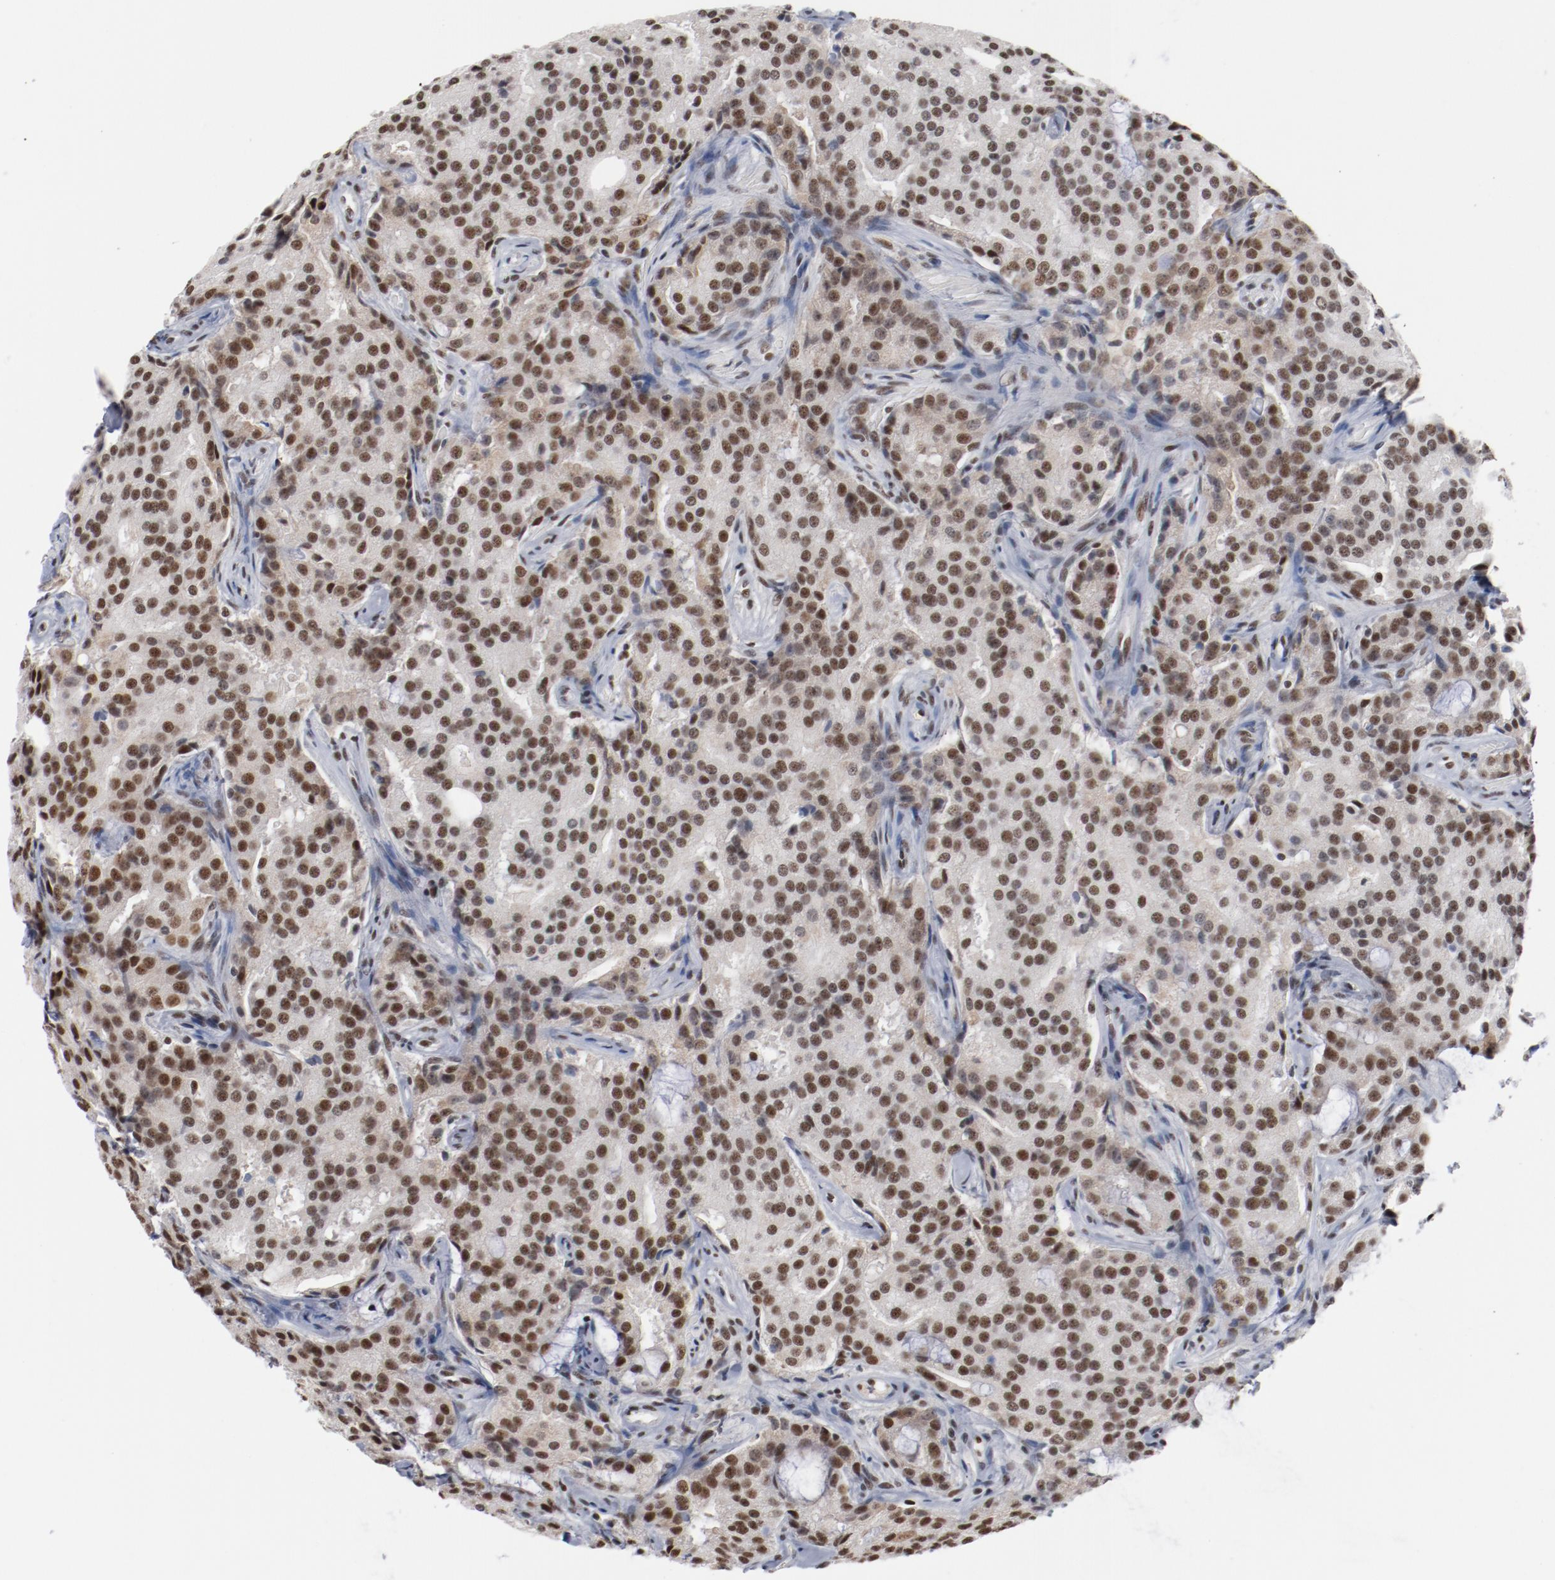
{"staining": {"intensity": "moderate", "quantity": "25%-75%", "location": "cytoplasmic/membranous,nuclear"}, "tissue": "prostate cancer", "cell_type": "Tumor cells", "image_type": "cancer", "snomed": [{"axis": "morphology", "description": "Adenocarcinoma, High grade"}, {"axis": "topography", "description": "Prostate"}], "caption": "Moderate cytoplasmic/membranous and nuclear positivity for a protein is identified in about 25%-75% of tumor cells of high-grade adenocarcinoma (prostate) using immunohistochemistry.", "gene": "BUB3", "patient": {"sex": "male", "age": 72}}